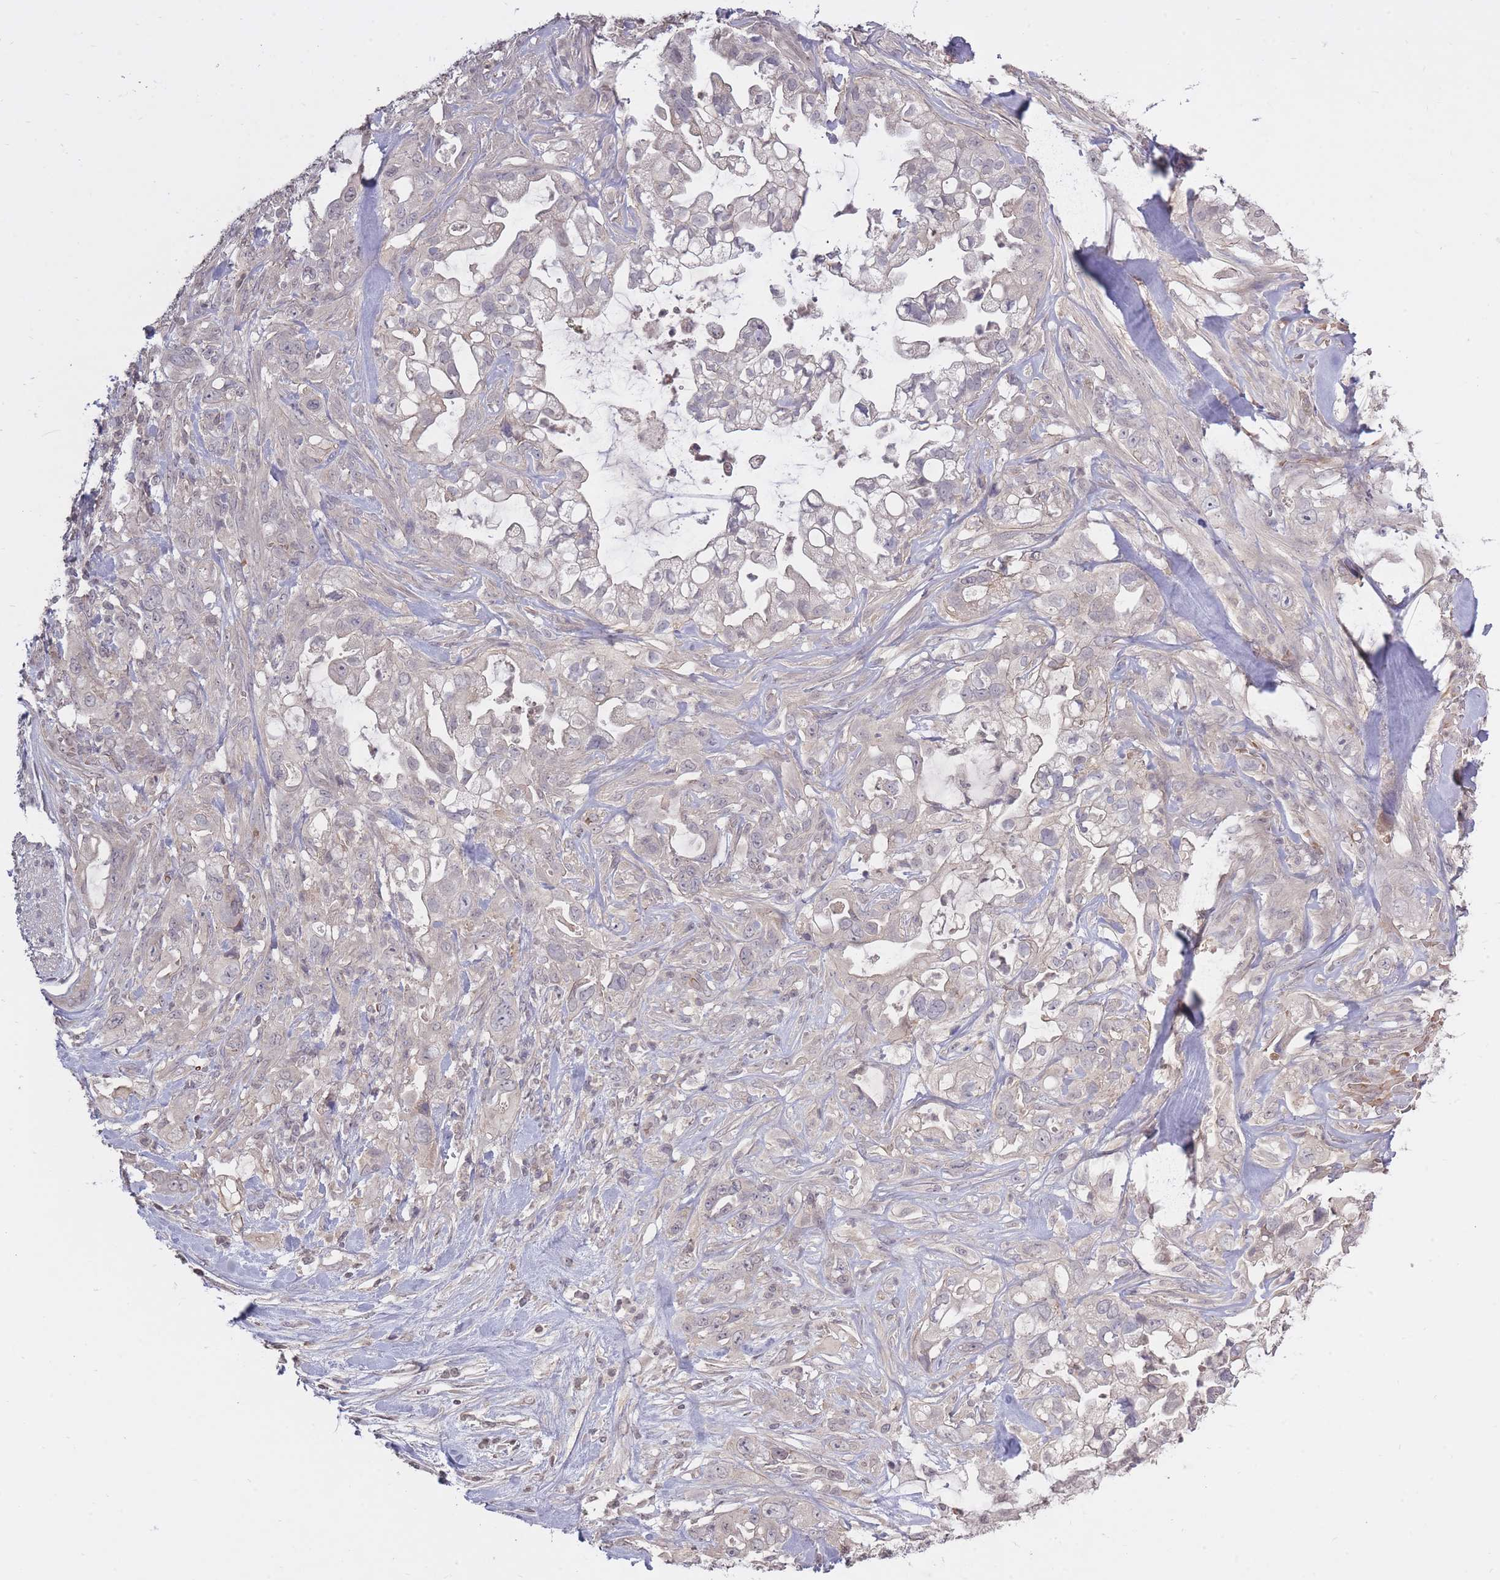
{"staining": {"intensity": "negative", "quantity": "none", "location": "none"}, "tissue": "pancreatic cancer", "cell_type": "Tumor cells", "image_type": "cancer", "snomed": [{"axis": "morphology", "description": "Adenocarcinoma, NOS"}, {"axis": "topography", "description": "Pancreas"}], "caption": "Histopathology image shows no significant protein staining in tumor cells of adenocarcinoma (pancreatic).", "gene": "ADCYAP1R1", "patient": {"sex": "female", "age": 61}}